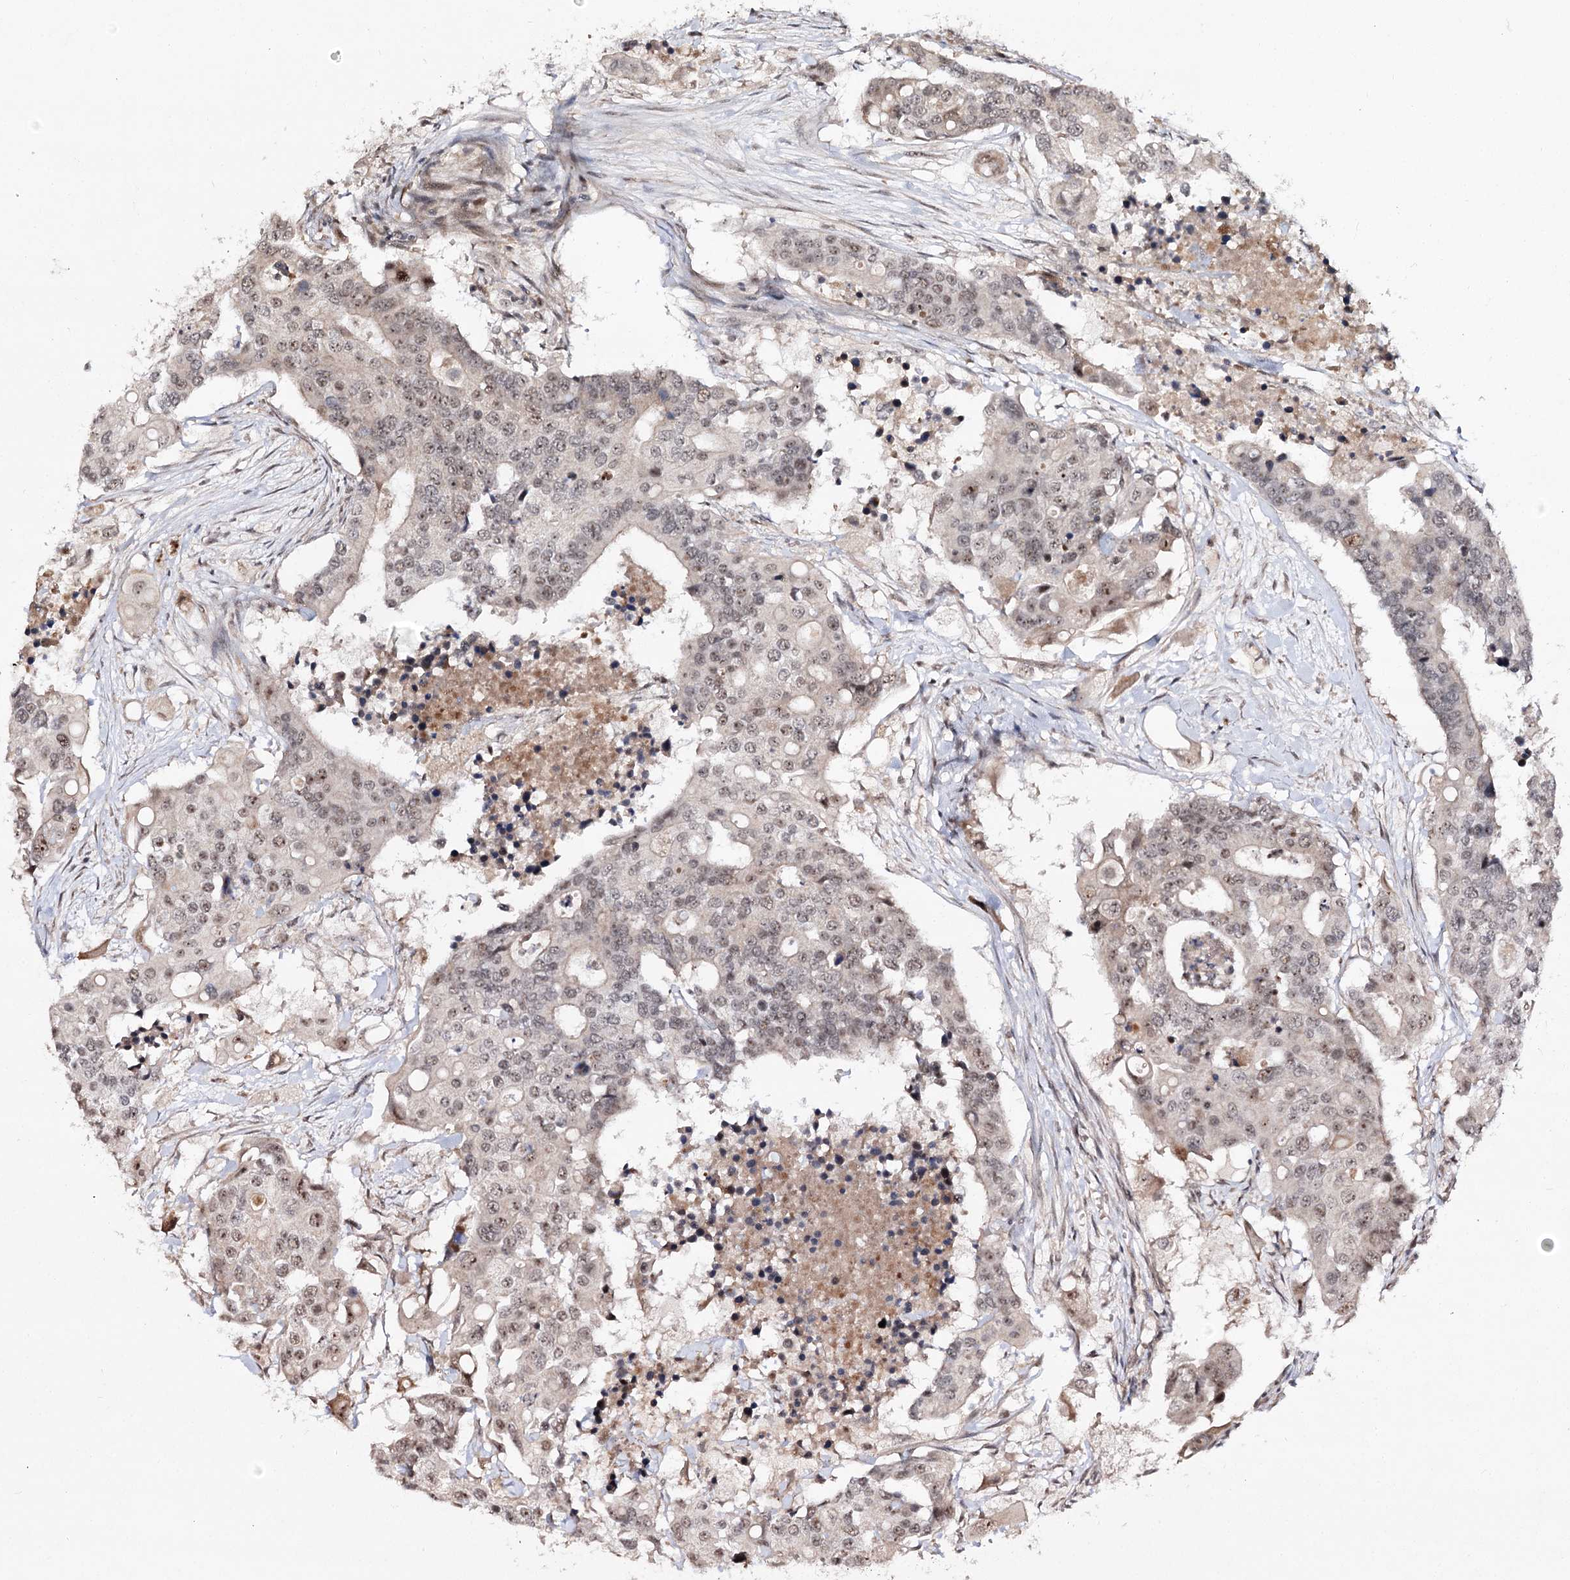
{"staining": {"intensity": "weak", "quantity": ">75%", "location": "nuclear"}, "tissue": "colorectal cancer", "cell_type": "Tumor cells", "image_type": "cancer", "snomed": [{"axis": "morphology", "description": "Adenocarcinoma, NOS"}, {"axis": "topography", "description": "Colon"}], "caption": "Tumor cells show weak nuclear expression in approximately >75% of cells in adenocarcinoma (colorectal).", "gene": "RRP9", "patient": {"sex": "male", "age": 77}}